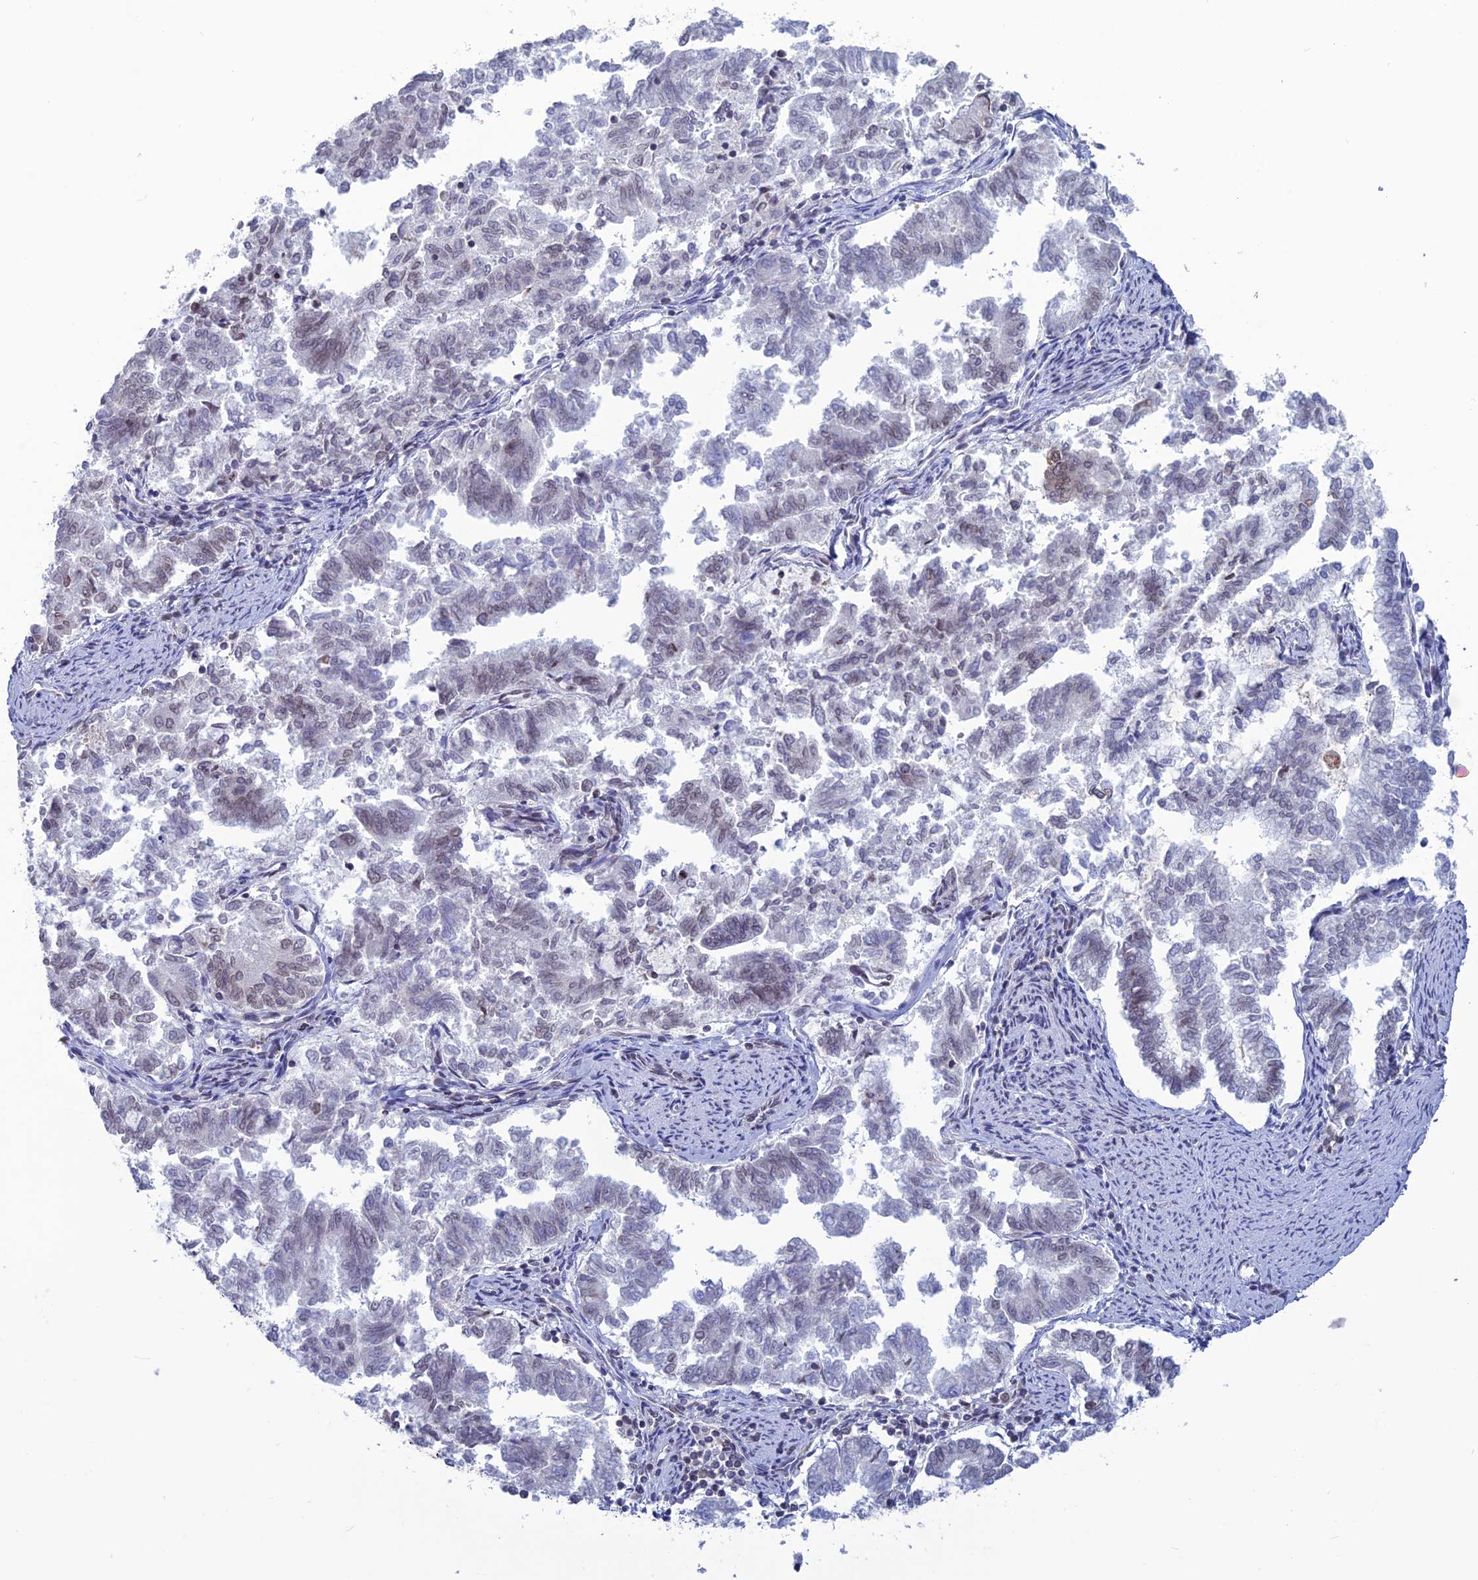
{"staining": {"intensity": "weak", "quantity": "<25%", "location": "nuclear"}, "tissue": "endometrial cancer", "cell_type": "Tumor cells", "image_type": "cancer", "snomed": [{"axis": "morphology", "description": "Adenocarcinoma, NOS"}, {"axis": "topography", "description": "Endometrium"}], "caption": "Histopathology image shows no significant protein expression in tumor cells of endometrial cancer.", "gene": "WDR46", "patient": {"sex": "female", "age": 79}}